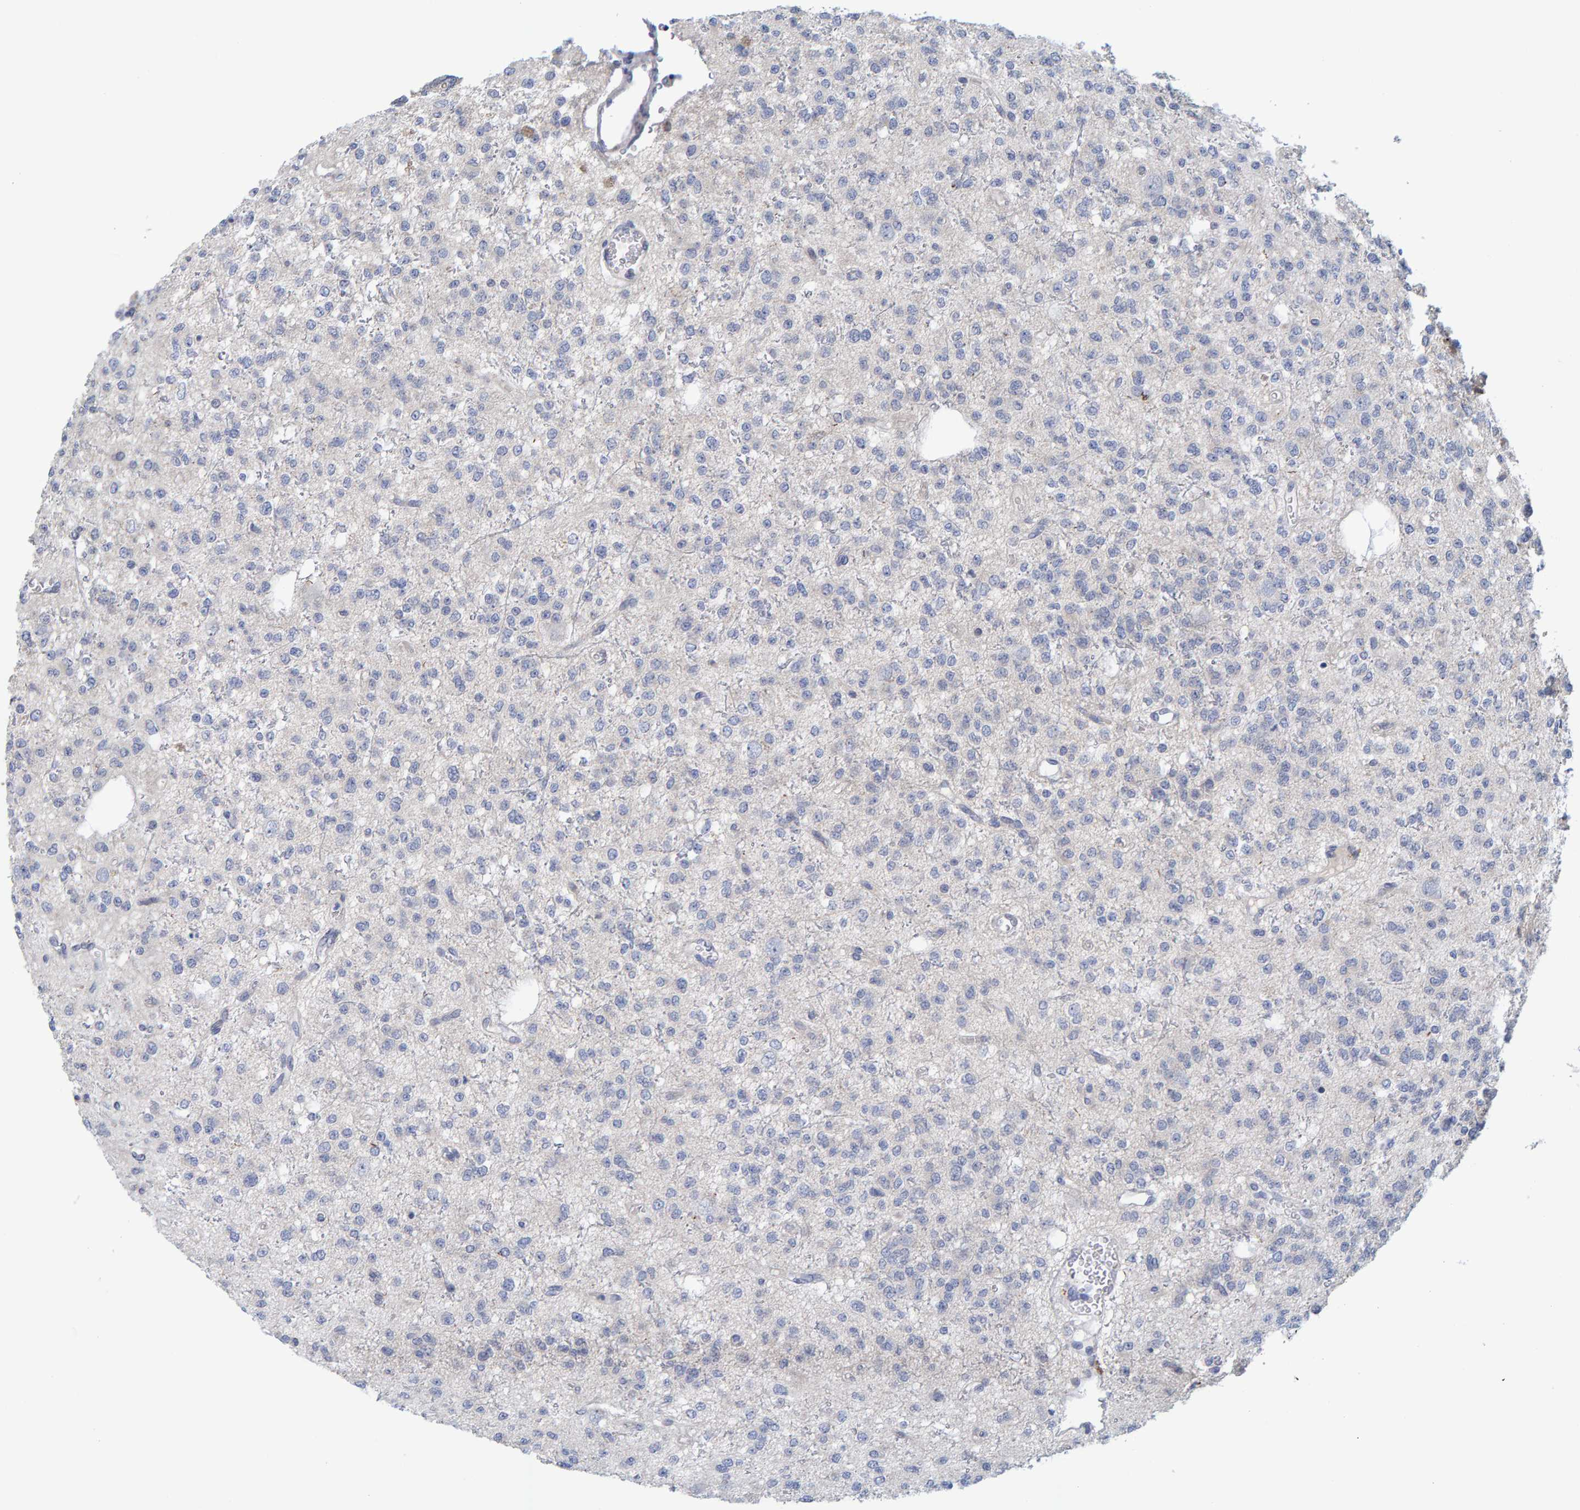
{"staining": {"intensity": "negative", "quantity": "none", "location": "none"}, "tissue": "glioma", "cell_type": "Tumor cells", "image_type": "cancer", "snomed": [{"axis": "morphology", "description": "Glioma, malignant, Low grade"}, {"axis": "topography", "description": "Brain"}], "caption": "High magnification brightfield microscopy of glioma stained with DAB (brown) and counterstained with hematoxylin (blue): tumor cells show no significant positivity.", "gene": "ZNF77", "patient": {"sex": "male", "age": 38}}